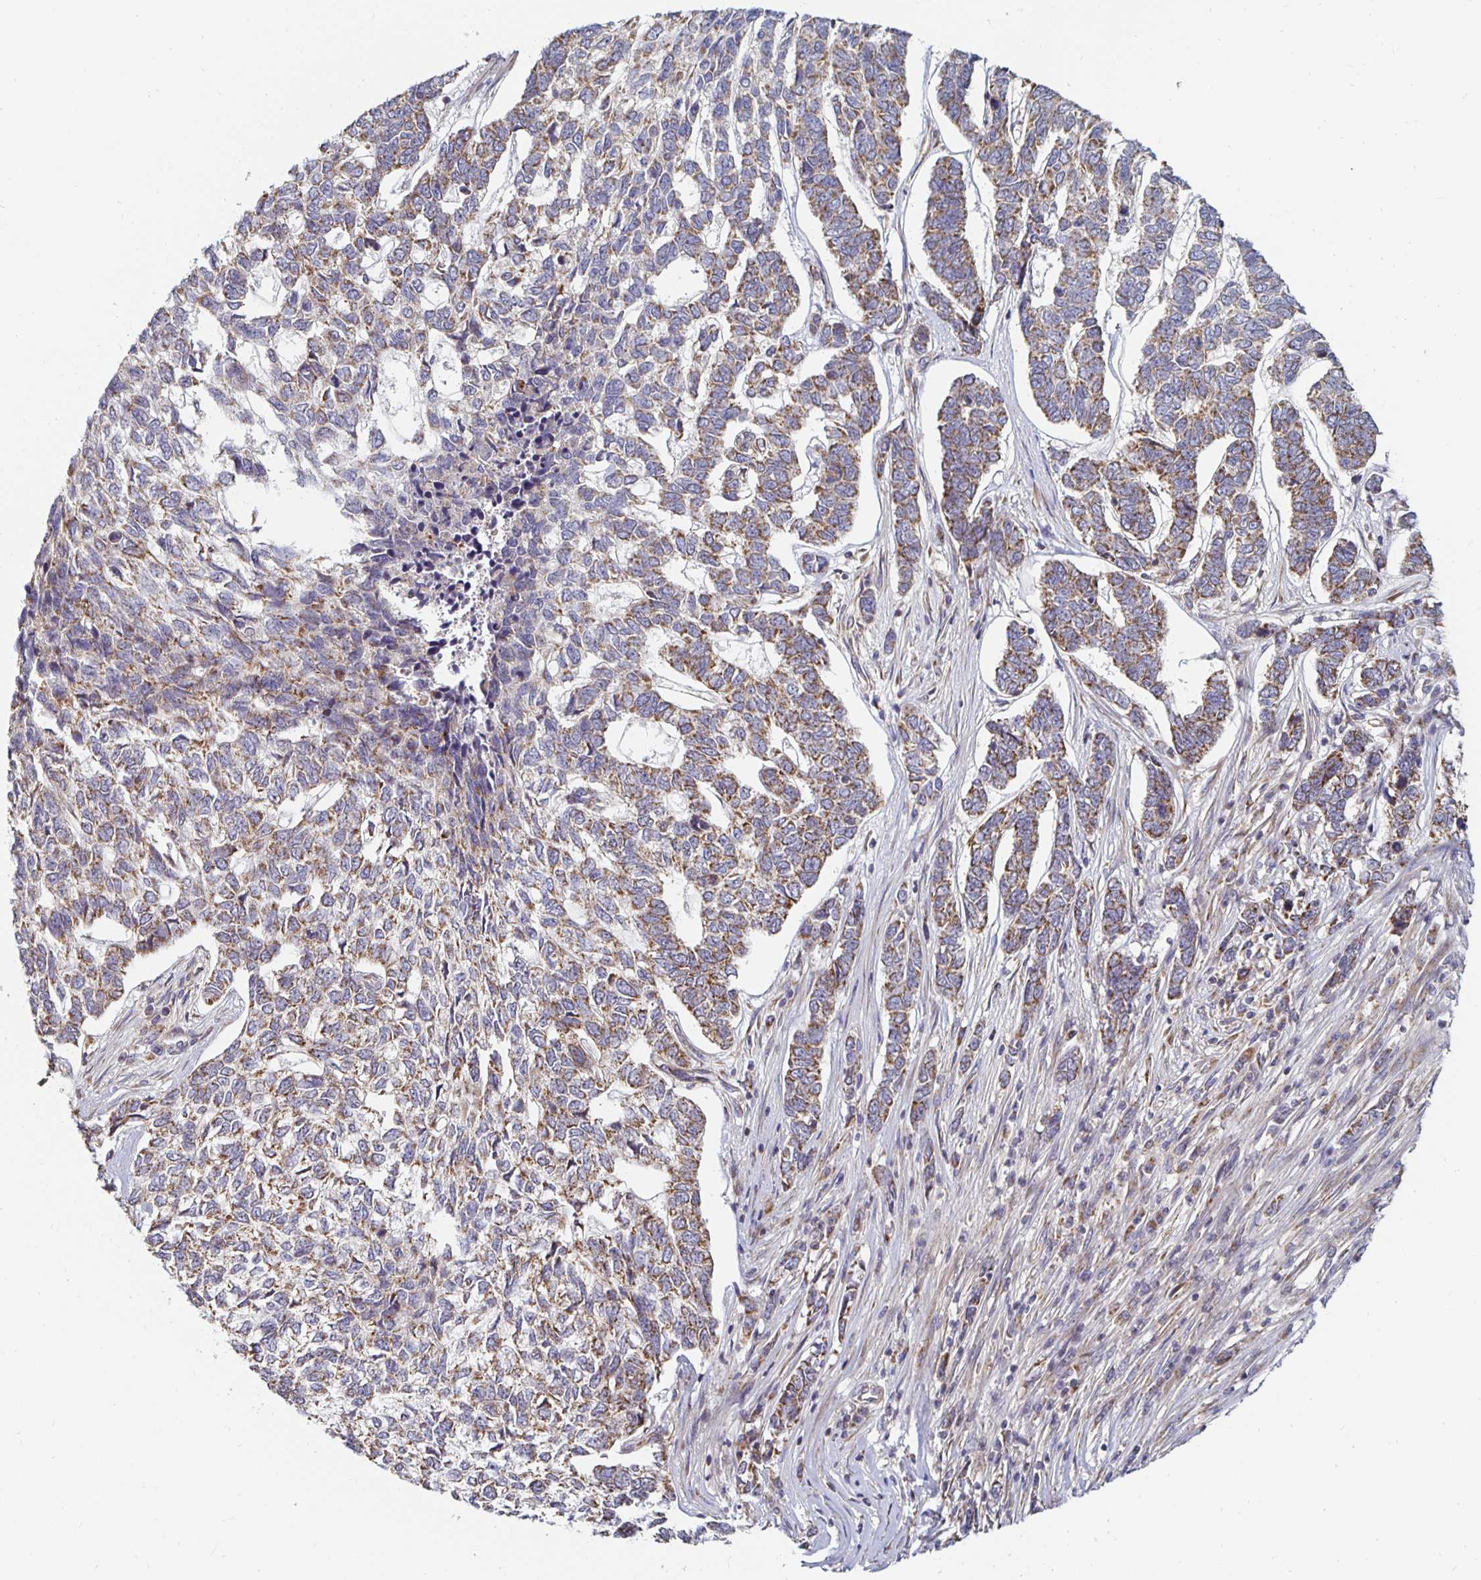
{"staining": {"intensity": "moderate", "quantity": "25%-75%", "location": "cytoplasmic/membranous"}, "tissue": "skin cancer", "cell_type": "Tumor cells", "image_type": "cancer", "snomed": [{"axis": "morphology", "description": "Basal cell carcinoma"}, {"axis": "topography", "description": "Skin"}], "caption": "This image displays skin cancer (basal cell carcinoma) stained with immunohistochemistry (IHC) to label a protein in brown. The cytoplasmic/membranous of tumor cells show moderate positivity for the protein. Nuclei are counter-stained blue.", "gene": "MRPL28", "patient": {"sex": "female", "age": 65}}